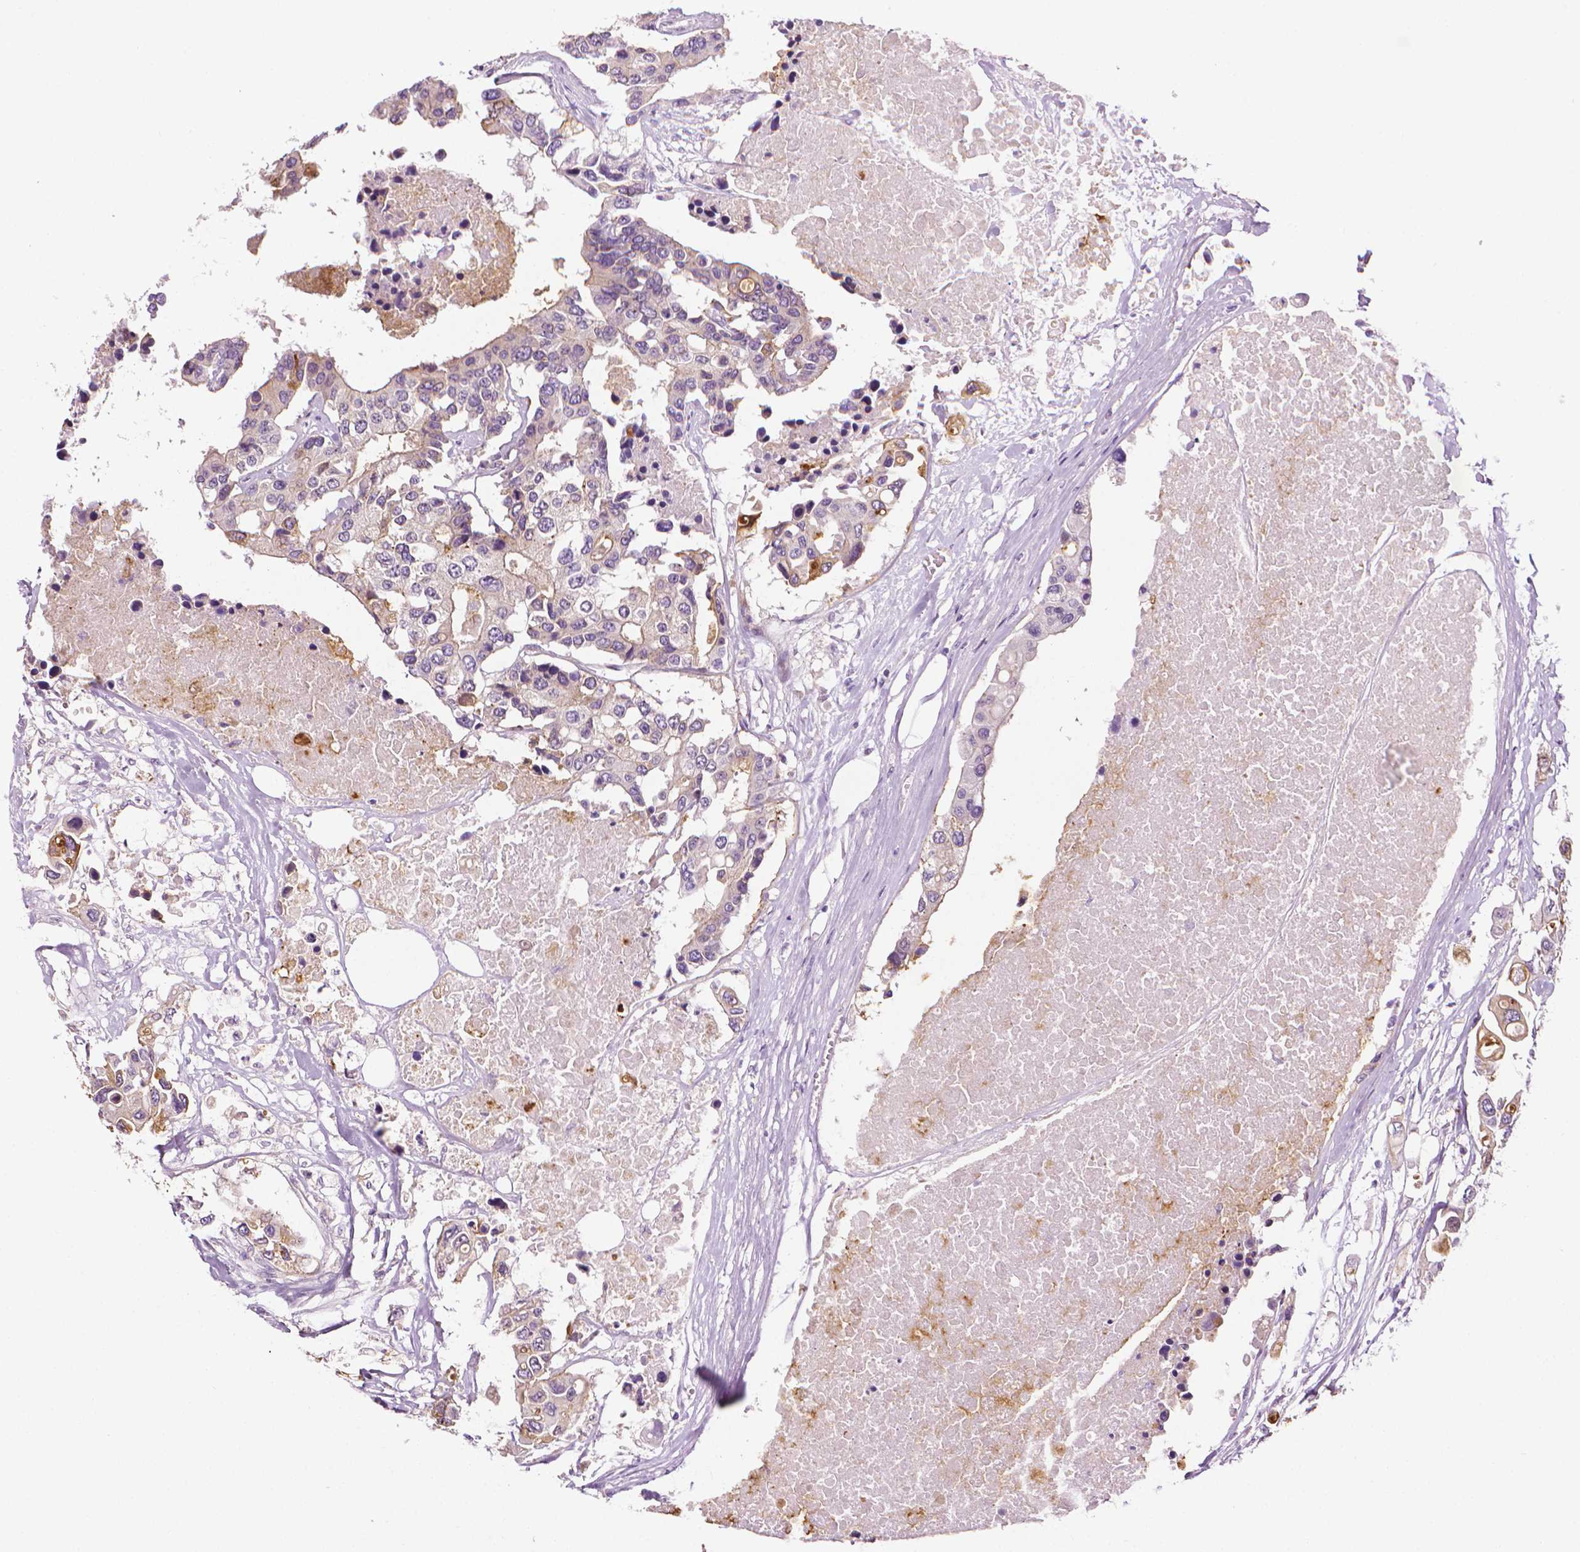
{"staining": {"intensity": "negative", "quantity": "none", "location": "none"}, "tissue": "colorectal cancer", "cell_type": "Tumor cells", "image_type": "cancer", "snomed": [{"axis": "morphology", "description": "Adenocarcinoma, NOS"}, {"axis": "topography", "description": "Colon"}], "caption": "Immunohistochemical staining of human colorectal cancer exhibits no significant staining in tumor cells.", "gene": "MCOLN3", "patient": {"sex": "male", "age": 77}}